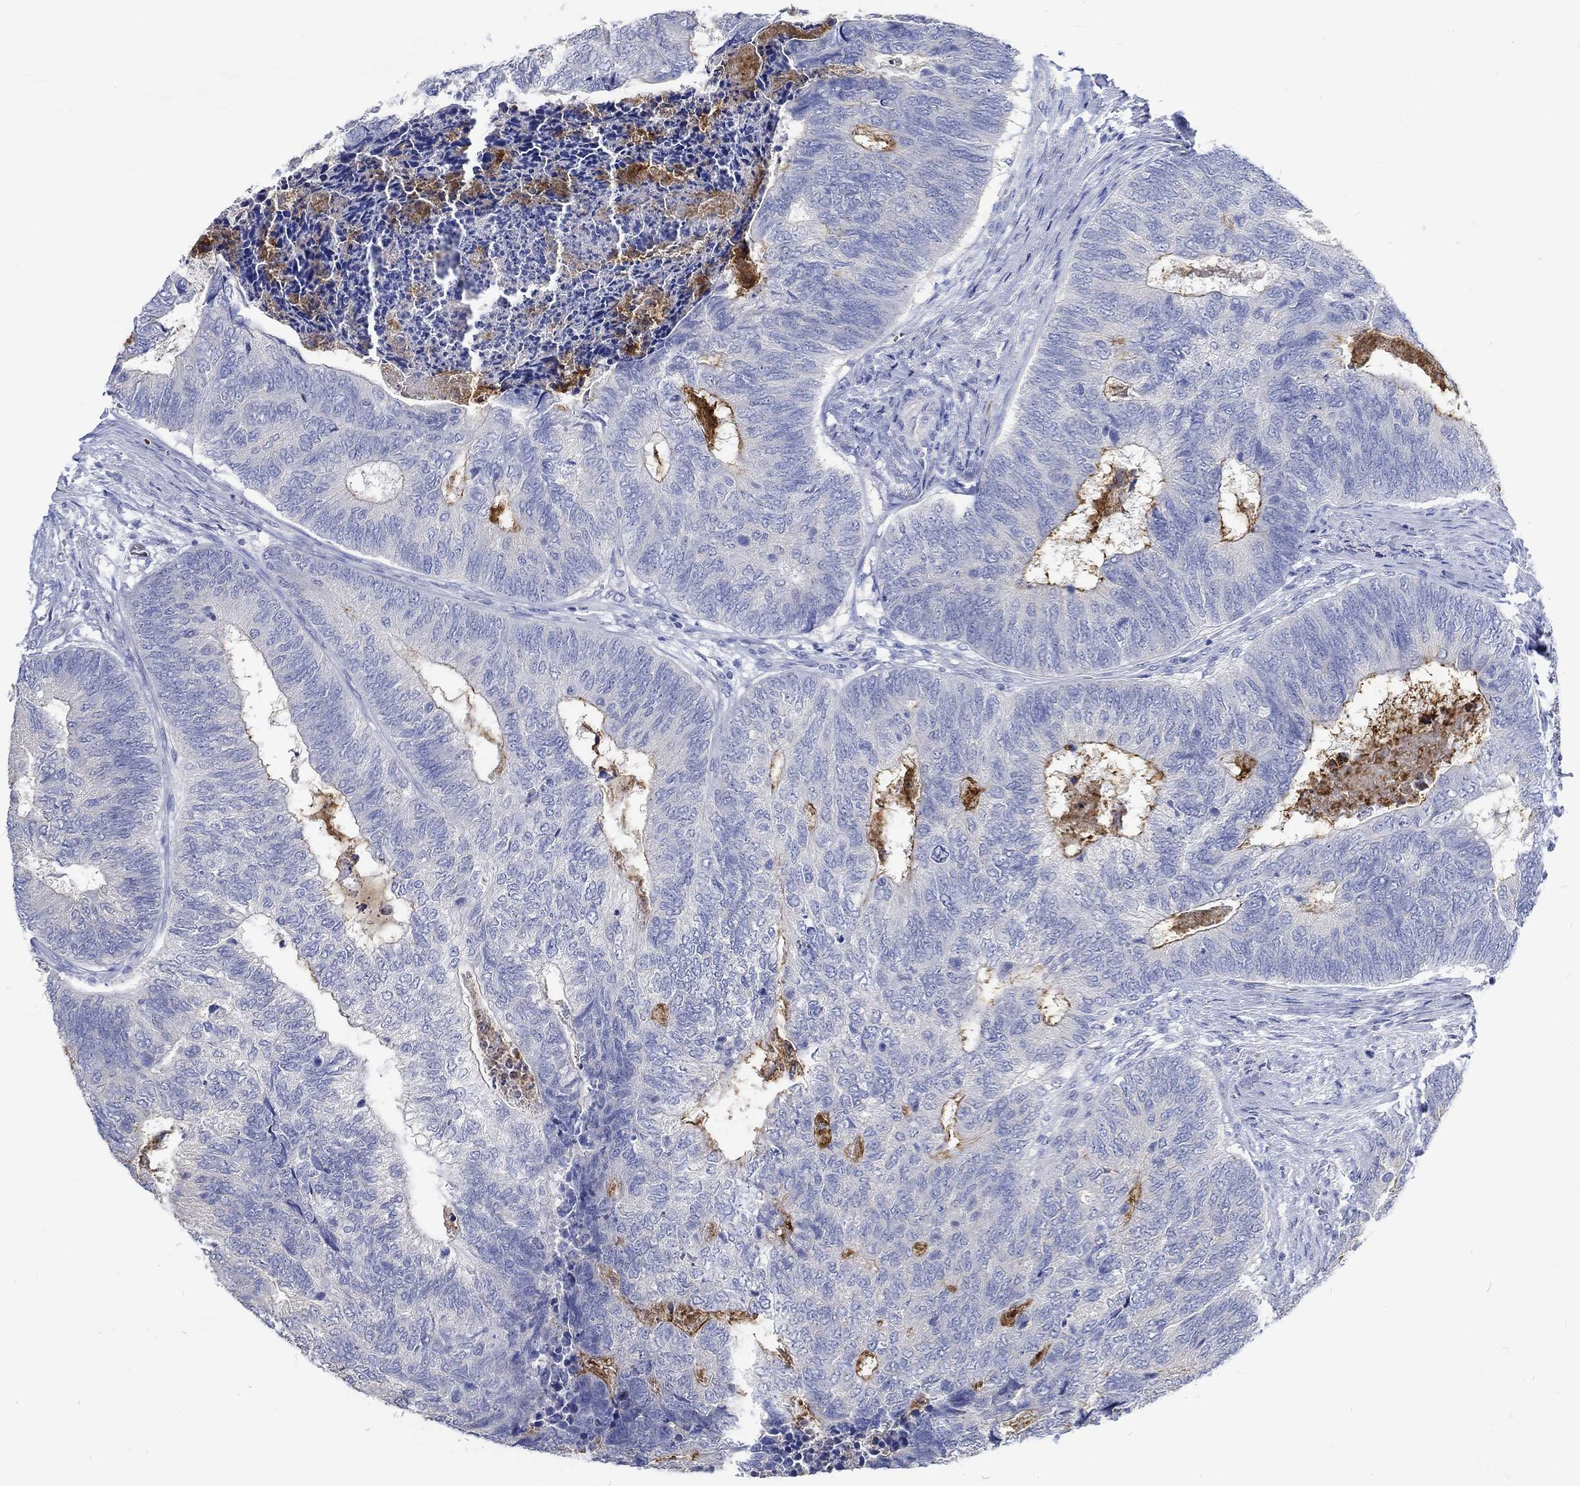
{"staining": {"intensity": "strong", "quantity": "<25%", "location": "cytoplasmic/membranous"}, "tissue": "colorectal cancer", "cell_type": "Tumor cells", "image_type": "cancer", "snomed": [{"axis": "morphology", "description": "Adenocarcinoma, NOS"}, {"axis": "topography", "description": "Colon"}], "caption": "Immunohistochemistry (IHC) of human colorectal cancer reveals medium levels of strong cytoplasmic/membranous positivity in about <25% of tumor cells.", "gene": "KCNA1", "patient": {"sex": "female", "age": 67}}